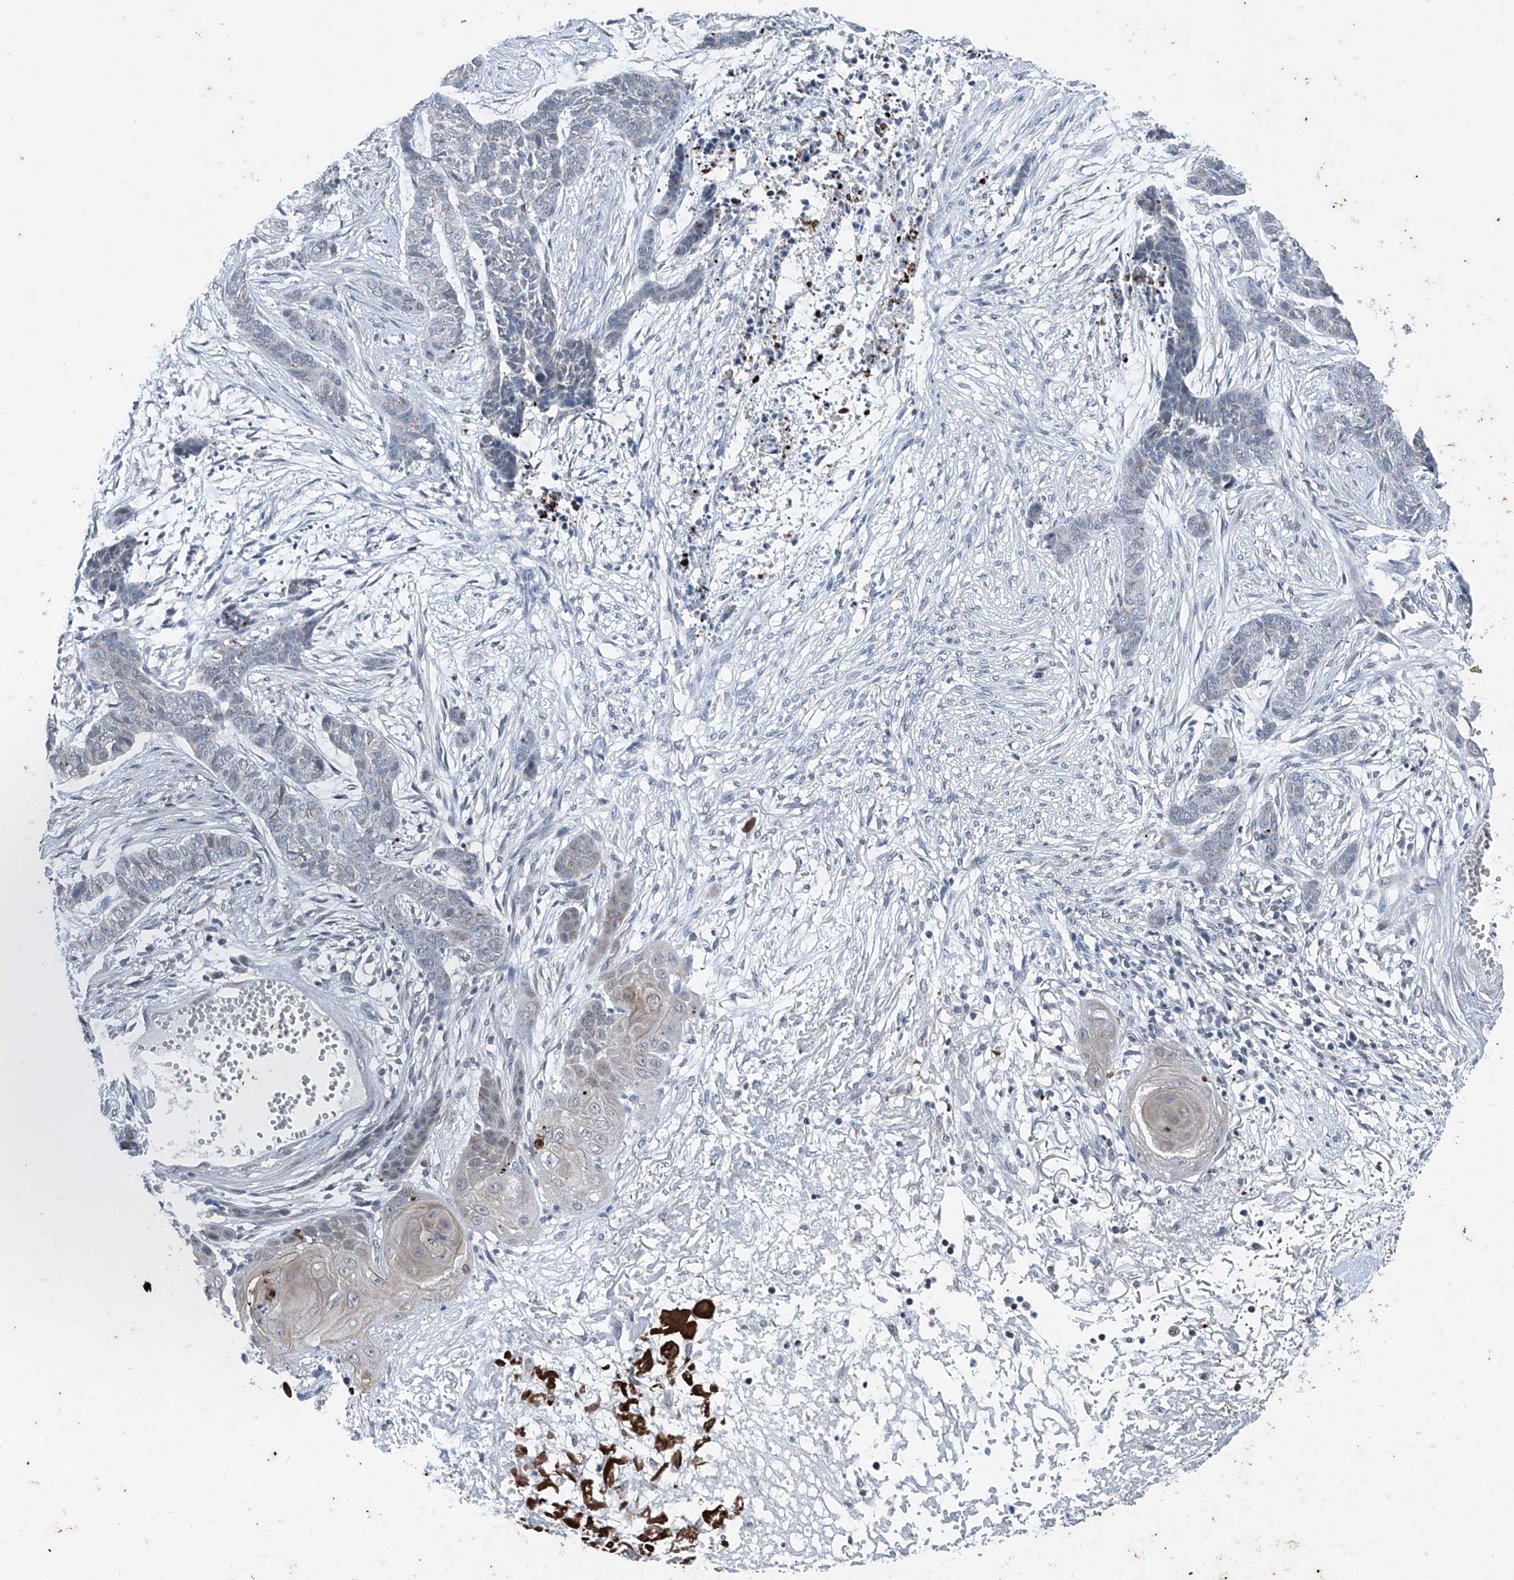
{"staining": {"intensity": "negative", "quantity": "none", "location": "none"}, "tissue": "skin cancer", "cell_type": "Tumor cells", "image_type": "cancer", "snomed": [{"axis": "morphology", "description": "Basal cell carcinoma"}, {"axis": "topography", "description": "Skin"}], "caption": "Immunohistochemical staining of skin cancer reveals no significant positivity in tumor cells.", "gene": "DYRK1B", "patient": {"sex": "female", "age": 64}}